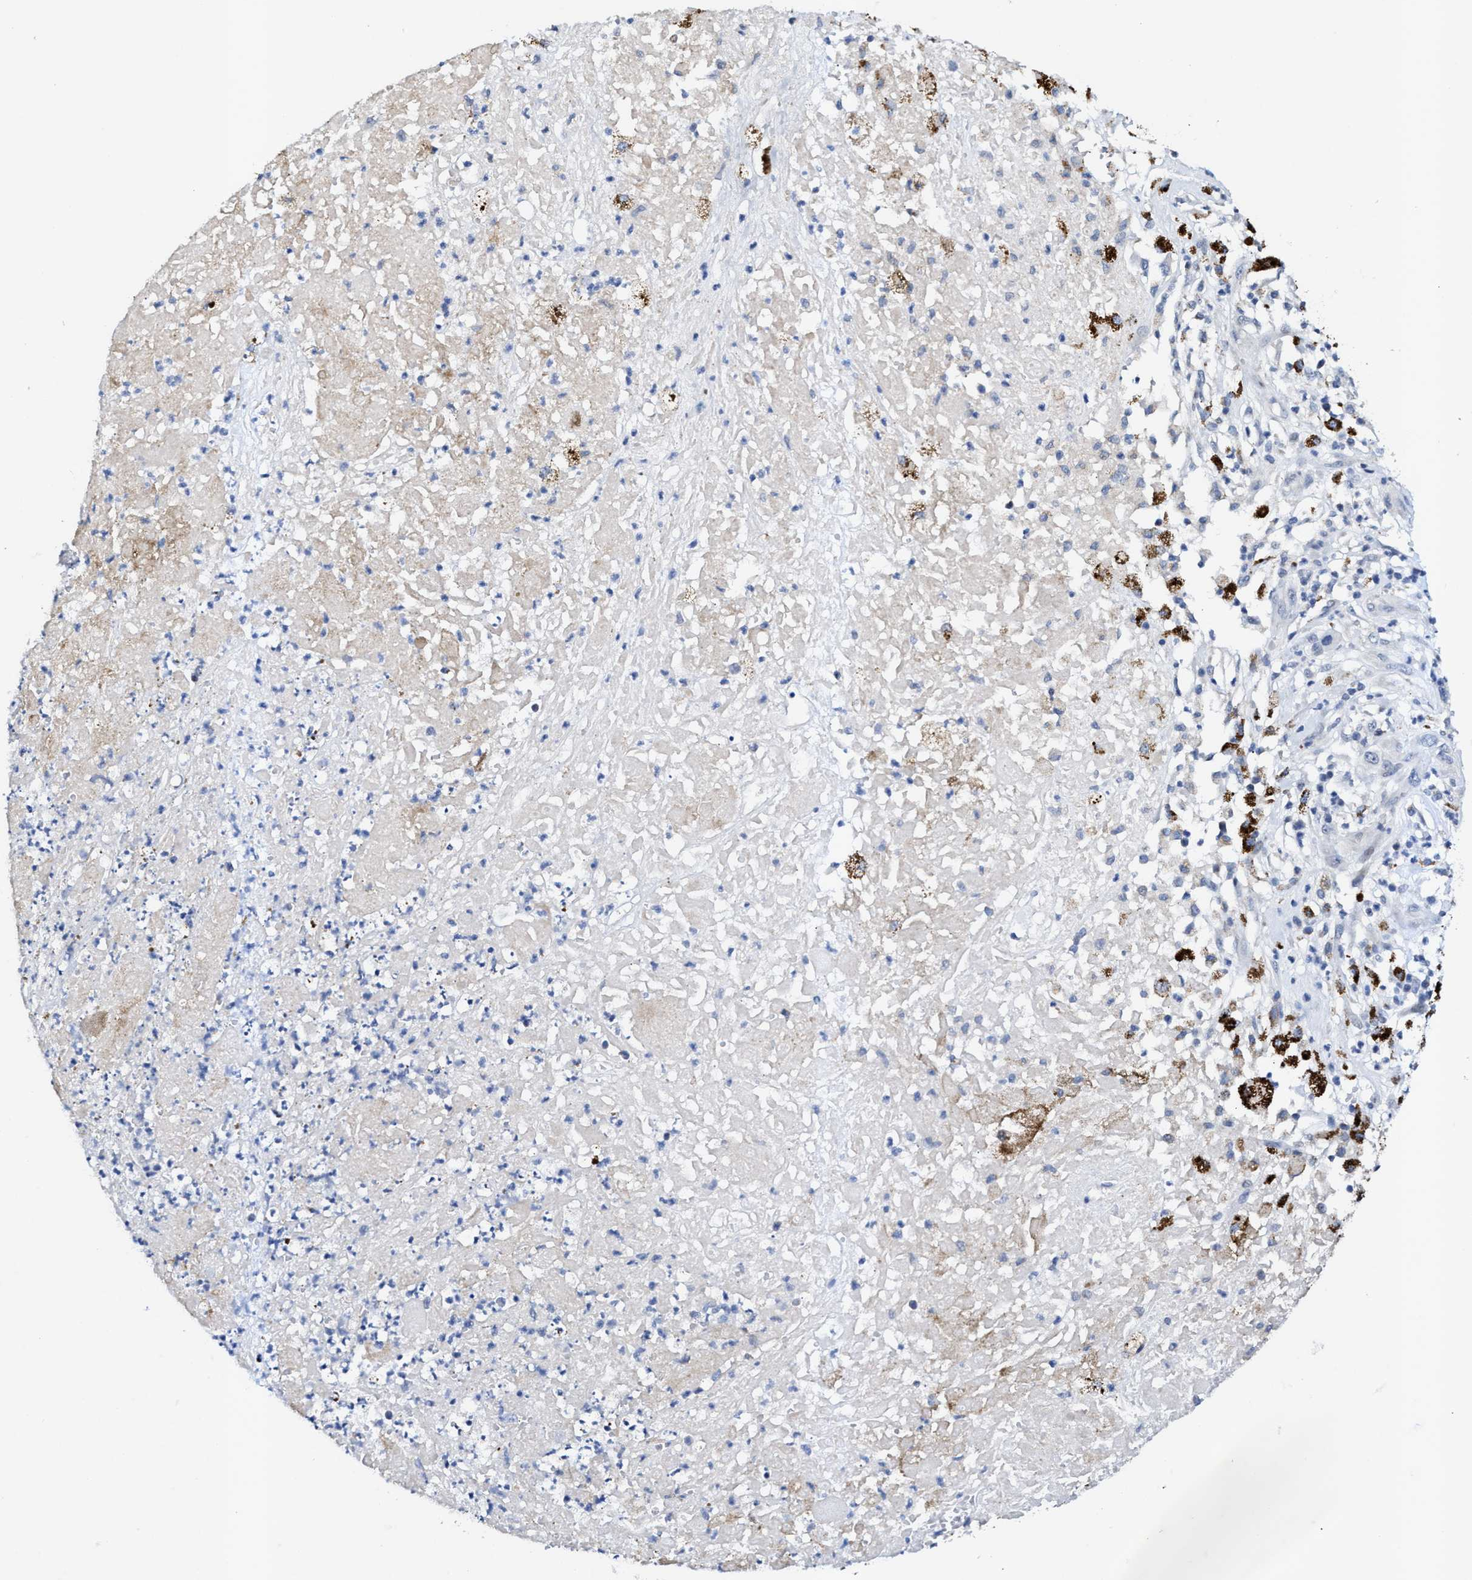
{"staining": {"intensity": "moderate", "quantity": "25%-75%", "location": "cytoplasmic/membranous"}, "tissue": "melanoma", "cell_type": "Tumor cells", "image_type": "cancer", "snomed": [{"axis": "morphology", "description": "Necrosis, NOS"}, {"axis": "morphology", "description": "Malignant melanoma, NOS"}, {"axis": "topography", "description": "Skin"}], "caption": "Malignant melanoma stained with DAB (3,3'-diaminobenzidine) immunohistochemistry (IHC) displays medium levels of moderate cytoplasmic/membranous positivity in about 25%-75% of tumor cells.", "gene": "JAG1", "patient": {"sex": "female", "age": 87}}